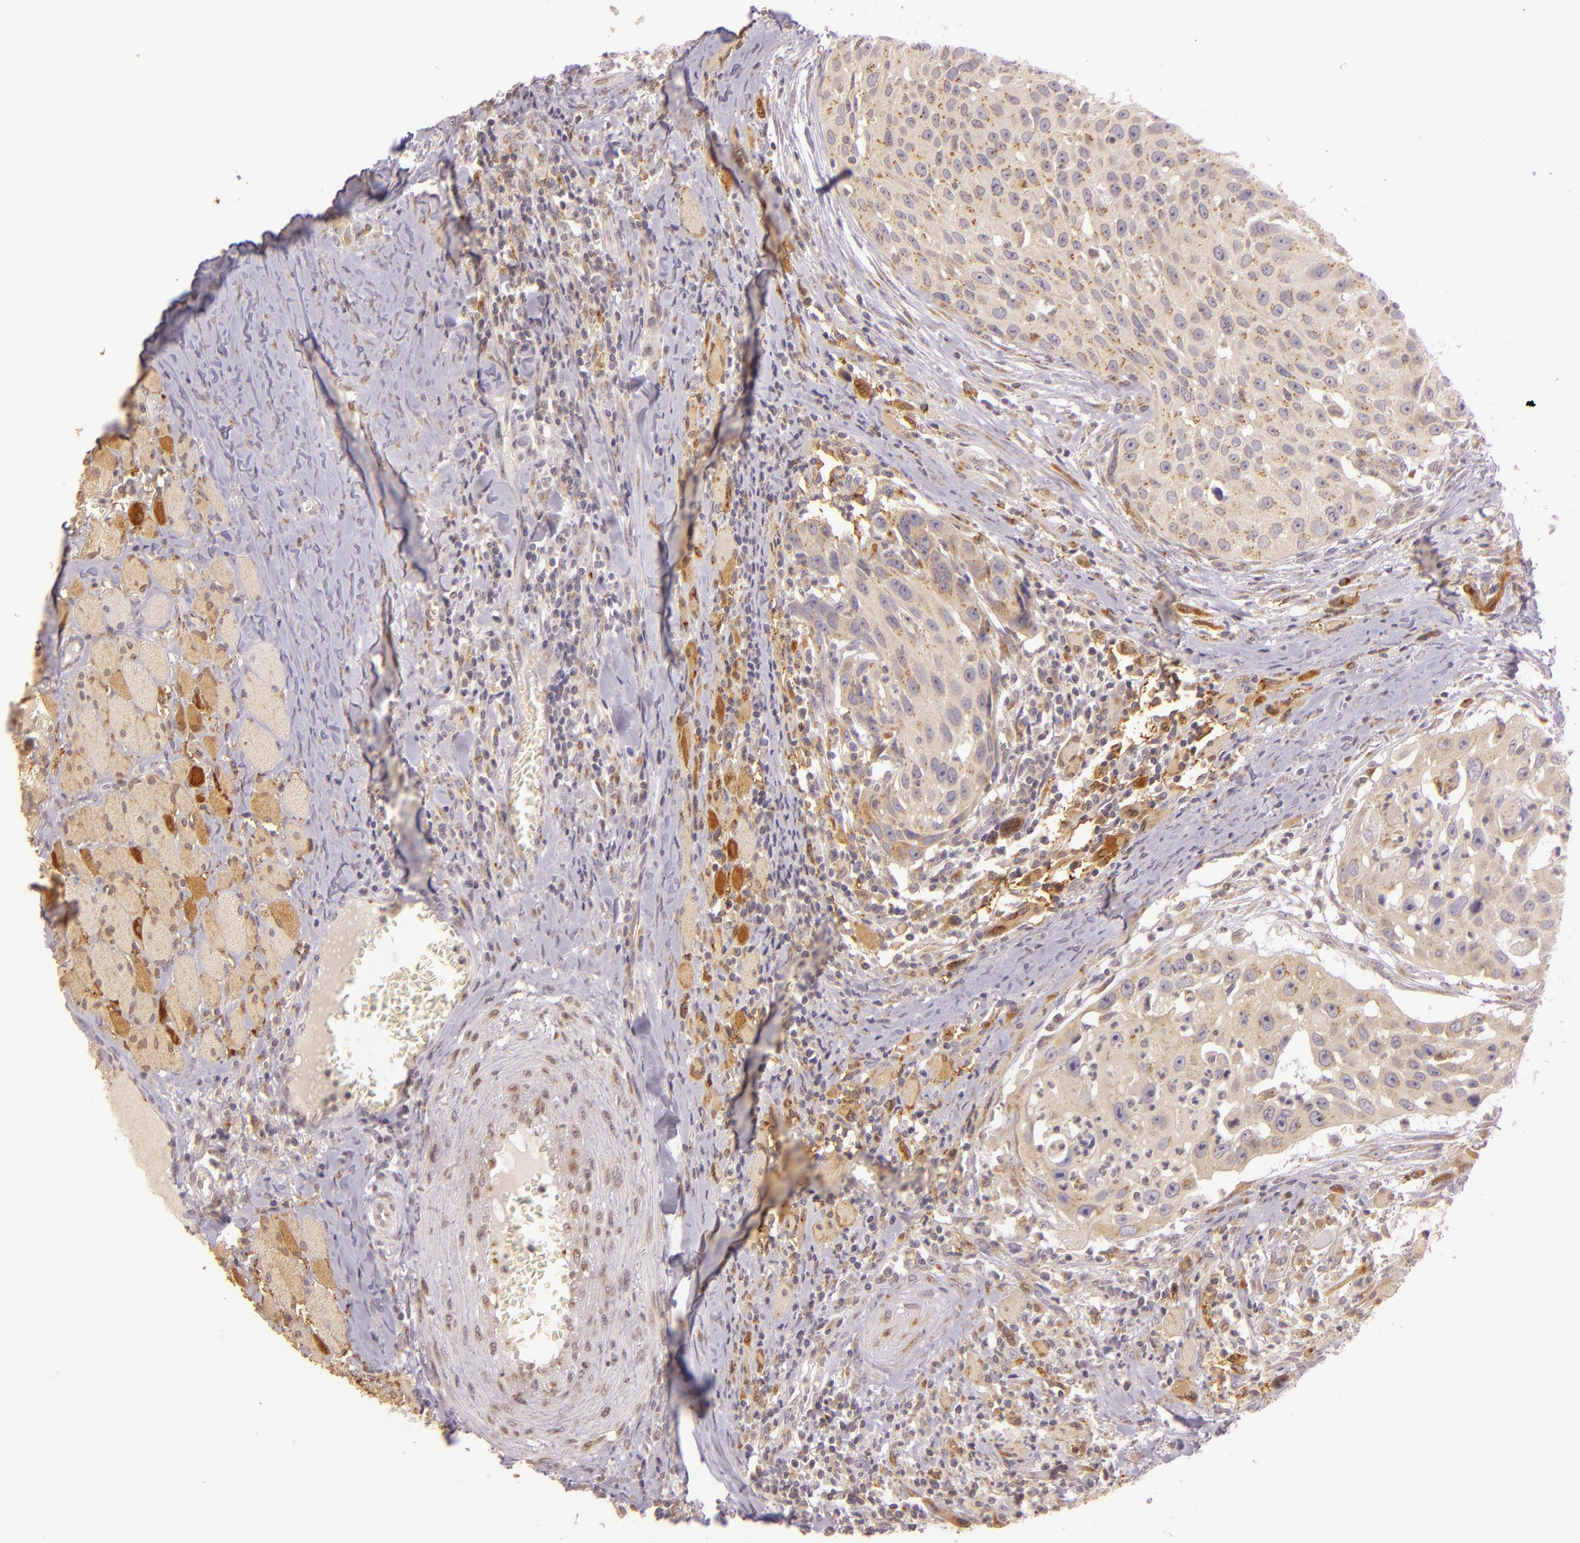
{"staining": {"intensity": "moderate", "quantity": ">75%", "location": "cytoplasmic/membranous"}, "tissue": "head and neck cancer", "cell_type": "Tumor cells", "image_type": "cancer", "snomed": [{"axis": "morphology", "description": "Squamous cell carcinoma, NOS"}, {"axis": "topography", "description": "Head-Neck"}], "caption": "Immunohistochemistry (IHC) photomicrograph of neoplastic tissue: head and neck cancer (squamous cell carcinoma) stained using immunohistochemistry displays medium levels of moderate protein expression localized specifically in the cytoplasmic/membranous of tumor cells, appearing as a cytoplasmic/membranous brown color.", "gene": "LGMN", "patient": {"sex": "male", "age": 64}}